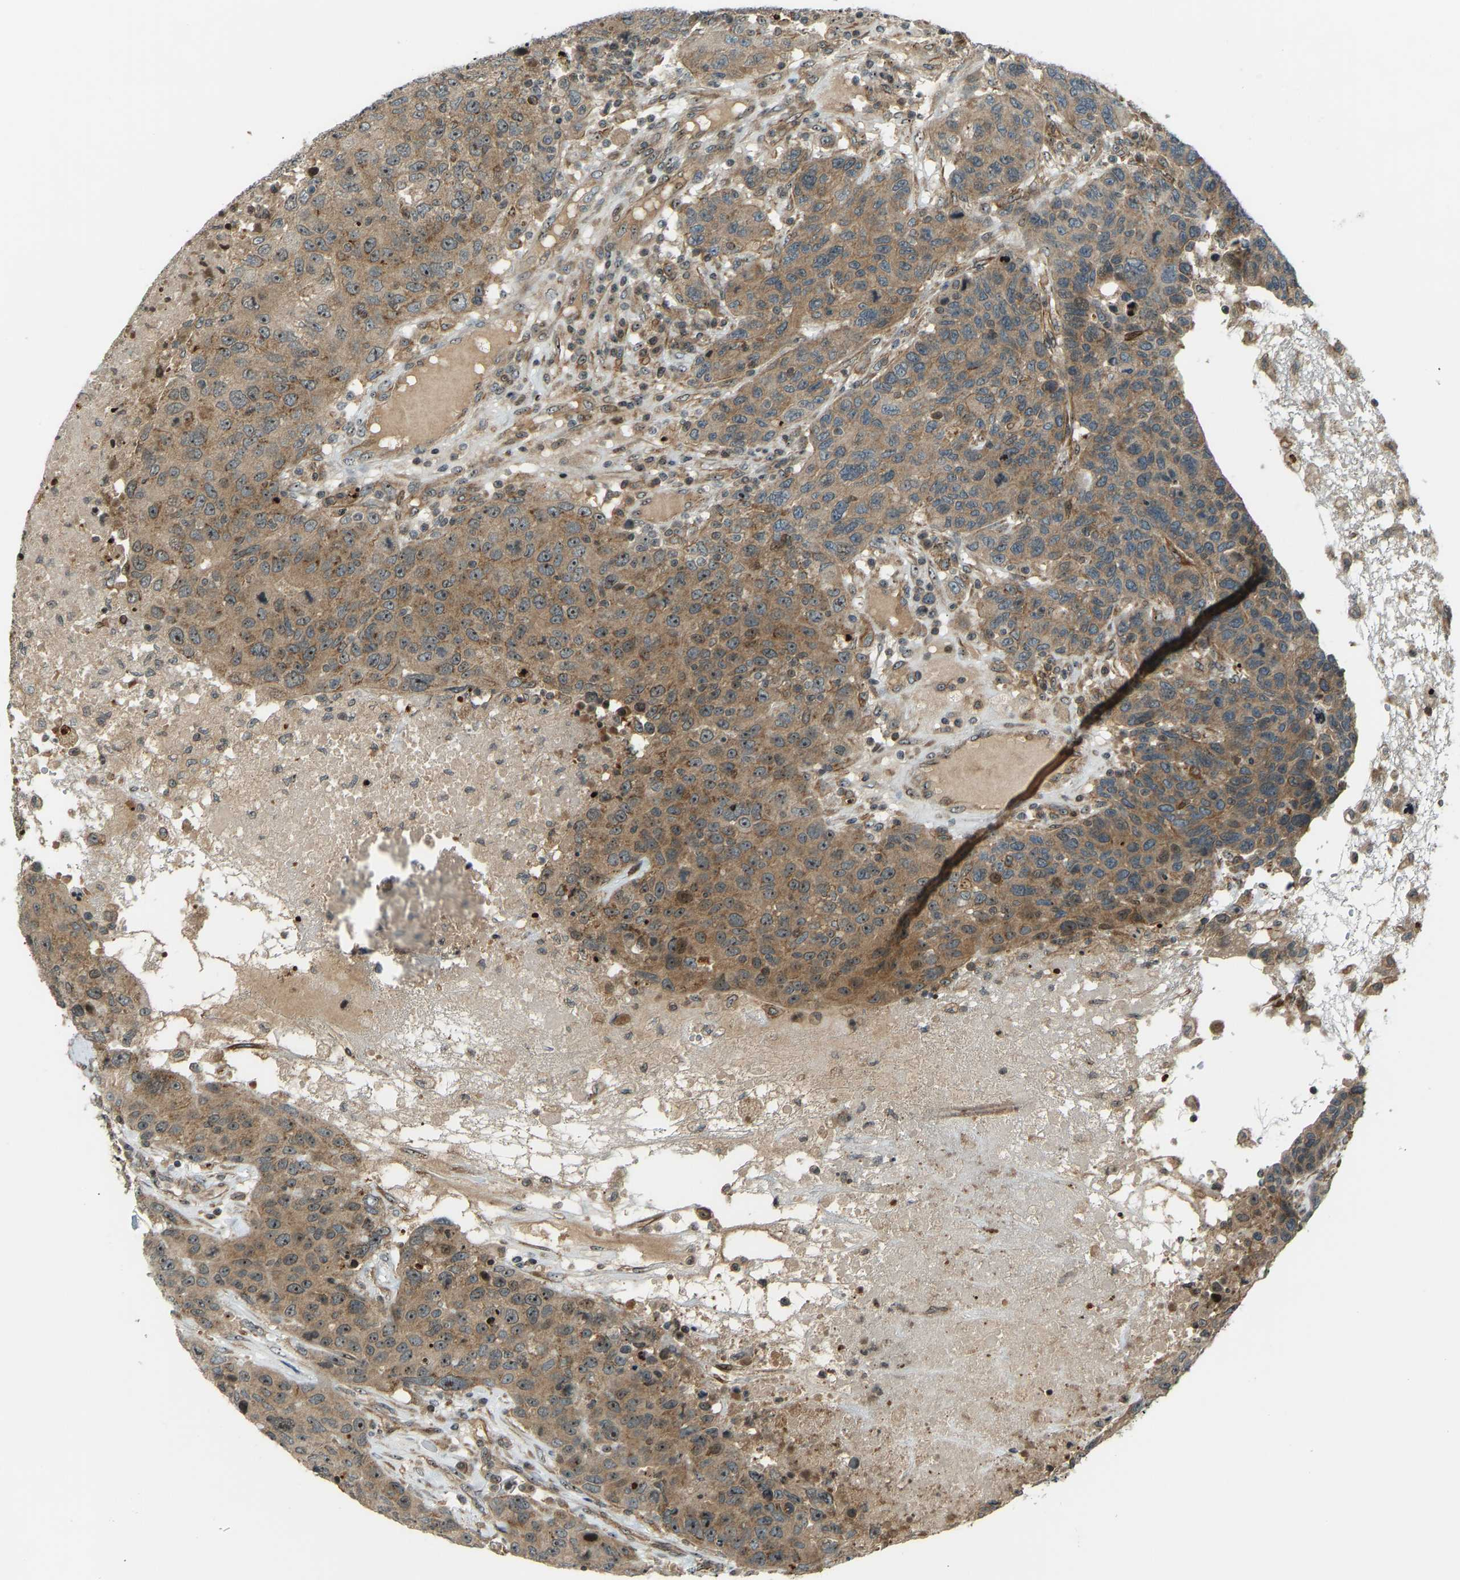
{"staining": {"intensity": "moderate", "quantity": ">75%", "location": "cytoplasmic/membranous,nuclear"}, "tissue": "breast cancer", "cell_type": "Tumor cells", "image_type": "cancer", "snomed": [{"axis": "morphology", "description": "Duct carcinoma"}, {"axis": "topography", "description": "Breast"}], "caption": "Immunohistochemistry (IHC) of breast cancer (intraductal carcinoma) displays medium levels of moderate cytoplasmic/membranous and nuclear staining in approximately >75% of tumor cells. The protein of interest is shown in brown color, while the nuclei are stained blue.", "gene": "SVOPL", "patient": {"sex": "female", "age": 37}}